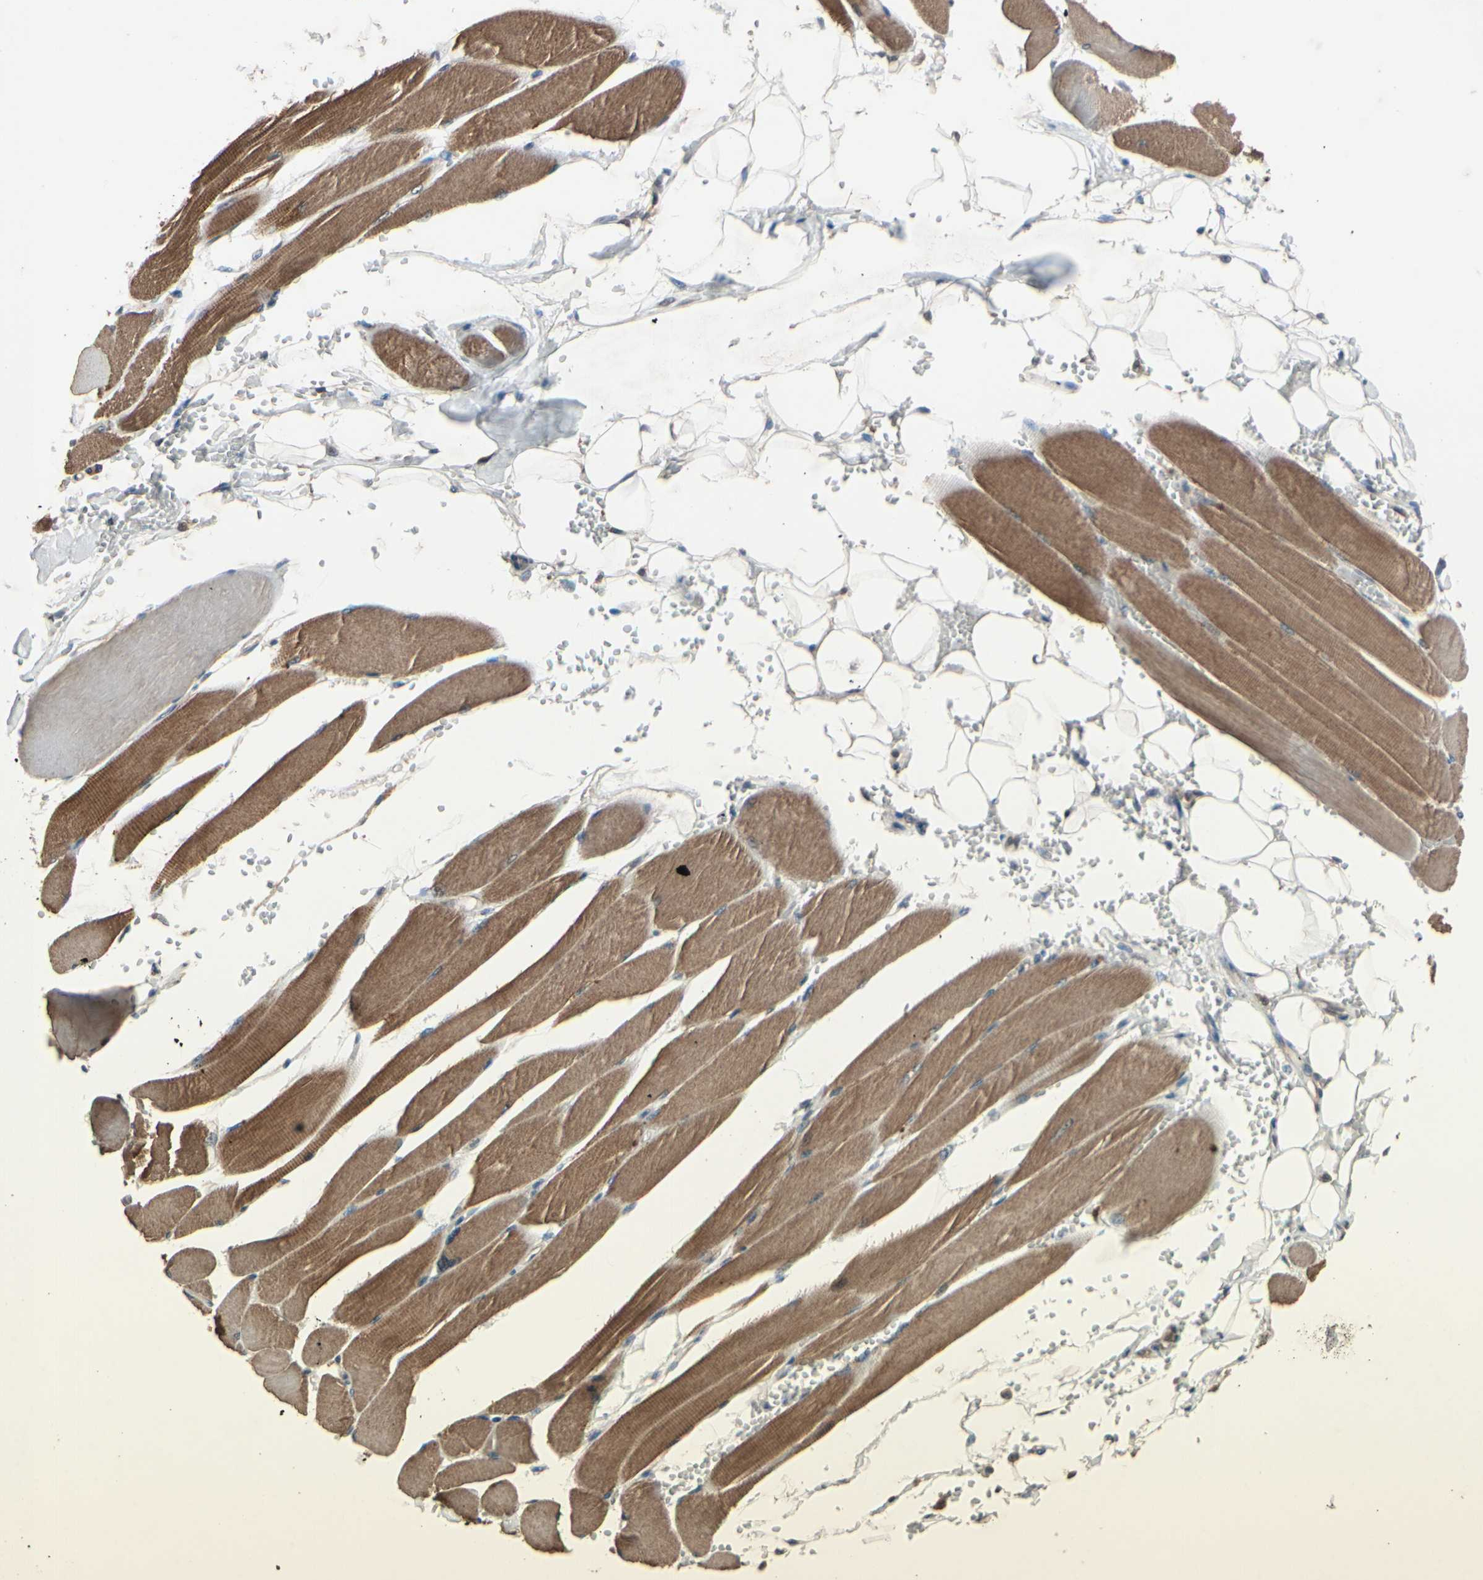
{"staining": {"intensity": "moderate", "quantity": ">75%", "location": "cytoplasmic/membranous"}, "tissue": "skeletal muscle", "cell_type": "Myocytes", "image_type": "normal", "snomed": [{"axis": "morphology", "description": "Normal tissue, NOS"}, {"axis": "topography", "description": "Skeletal muscle"}, {"axis": "topography", "description": "Oral tissue"}, {"axis": "topography", "description": "Peripheral nerve tissue"}], "caption": "Skeletal muscle stained with a brown dye demonstrates moderate cytoplasmic/membranous positive staining in approximately >75% of myocytes.", "gene": "PNPLA7", "patient": {"sex": "female", "age": 84}}